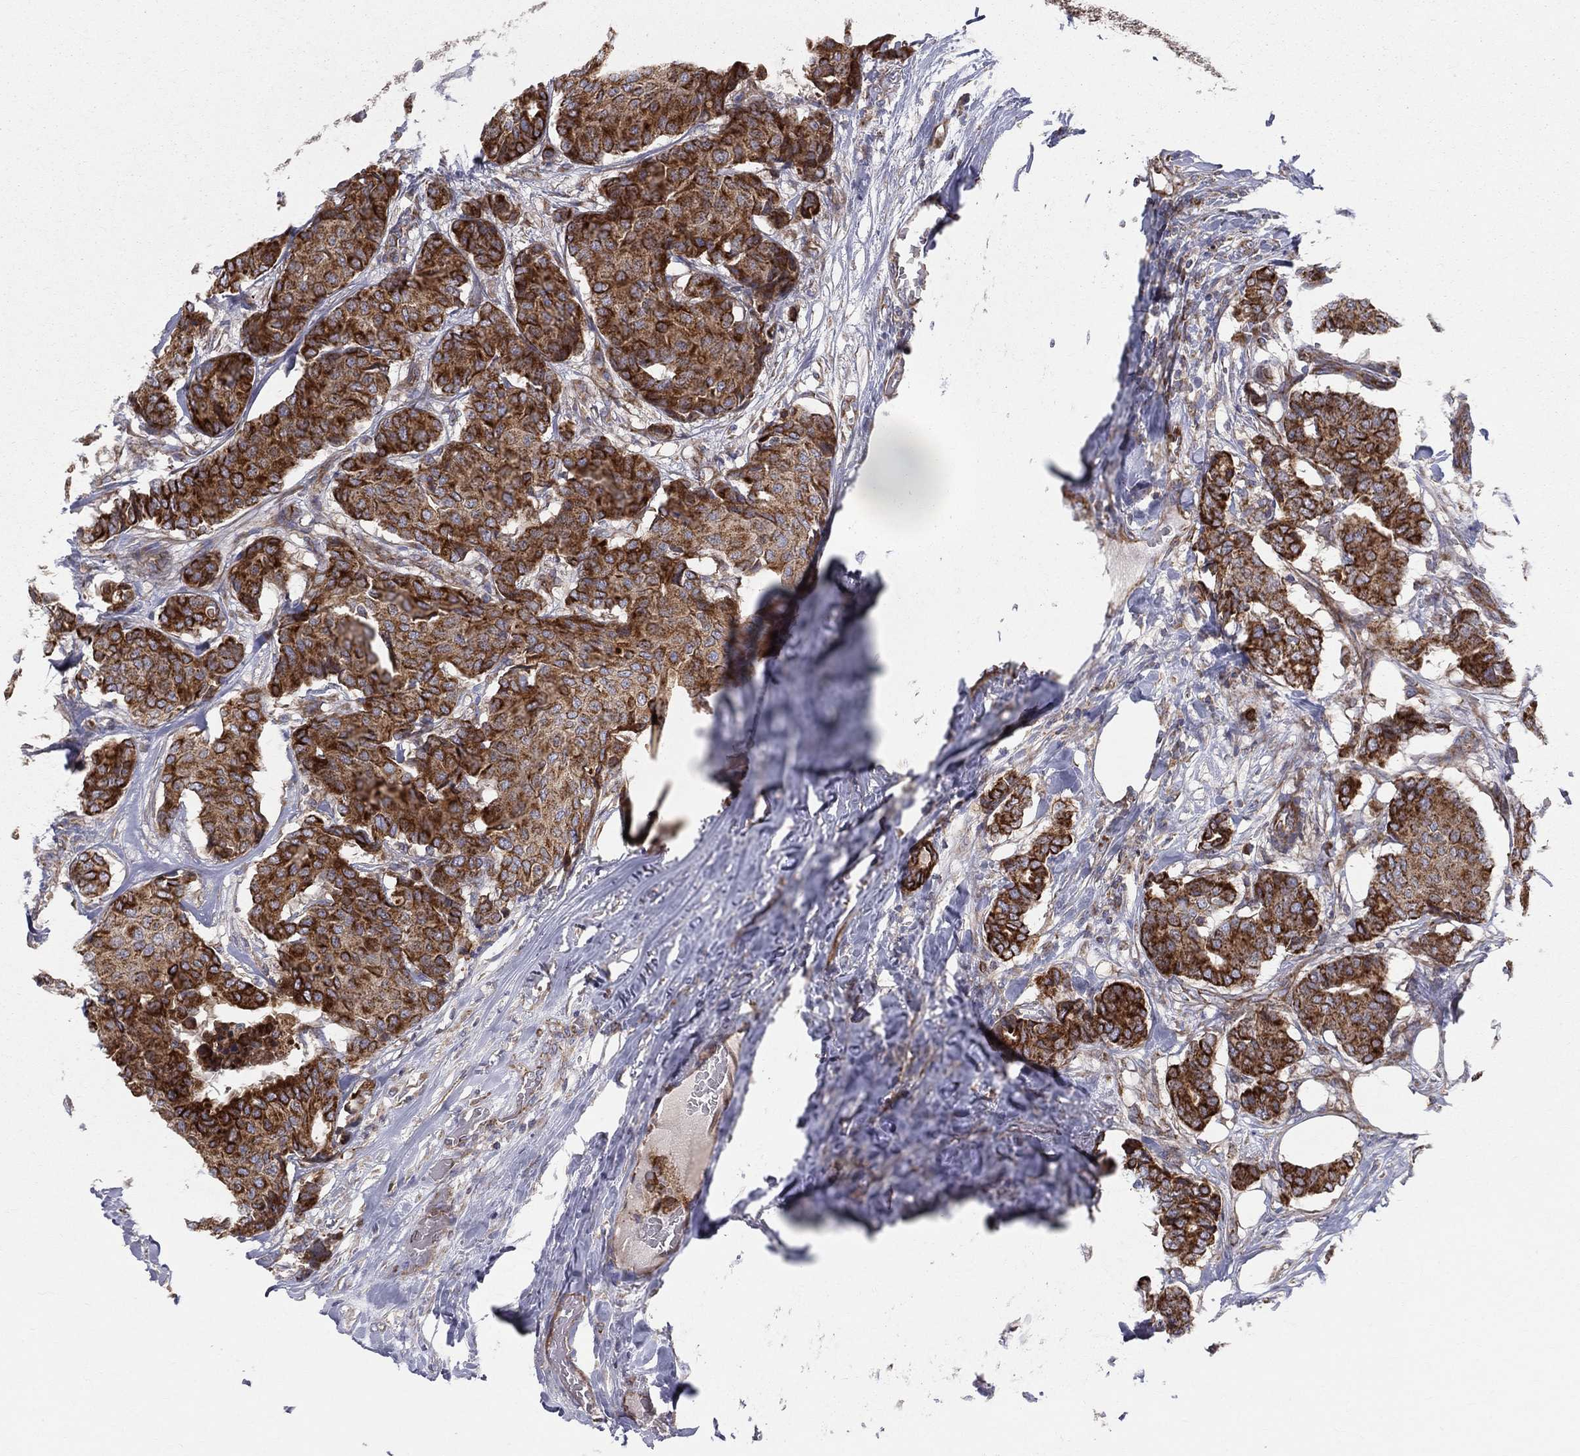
{"staining": {"intensity": "strong", "quantity": ">75%", "location": "cytoplasmic/membranous"}, "tissue": "breast cancer", "cell_type": "Tumor cells", "image_type": "cancer", "snomed": [{"axis": "morphology", "description": "Duct carcinoma"}, {"axis": "topography", "description": "Breast"}], "caption": "Immunohistochemistry (IHC) (DAB) staining of human intraductal carcinoma (breast) displays strong cytoplasmic/membranous protein expression in approximately >75% of tumor cells.", "gene": "MIX23", "patient": {"sex": "female", "age": 75}}